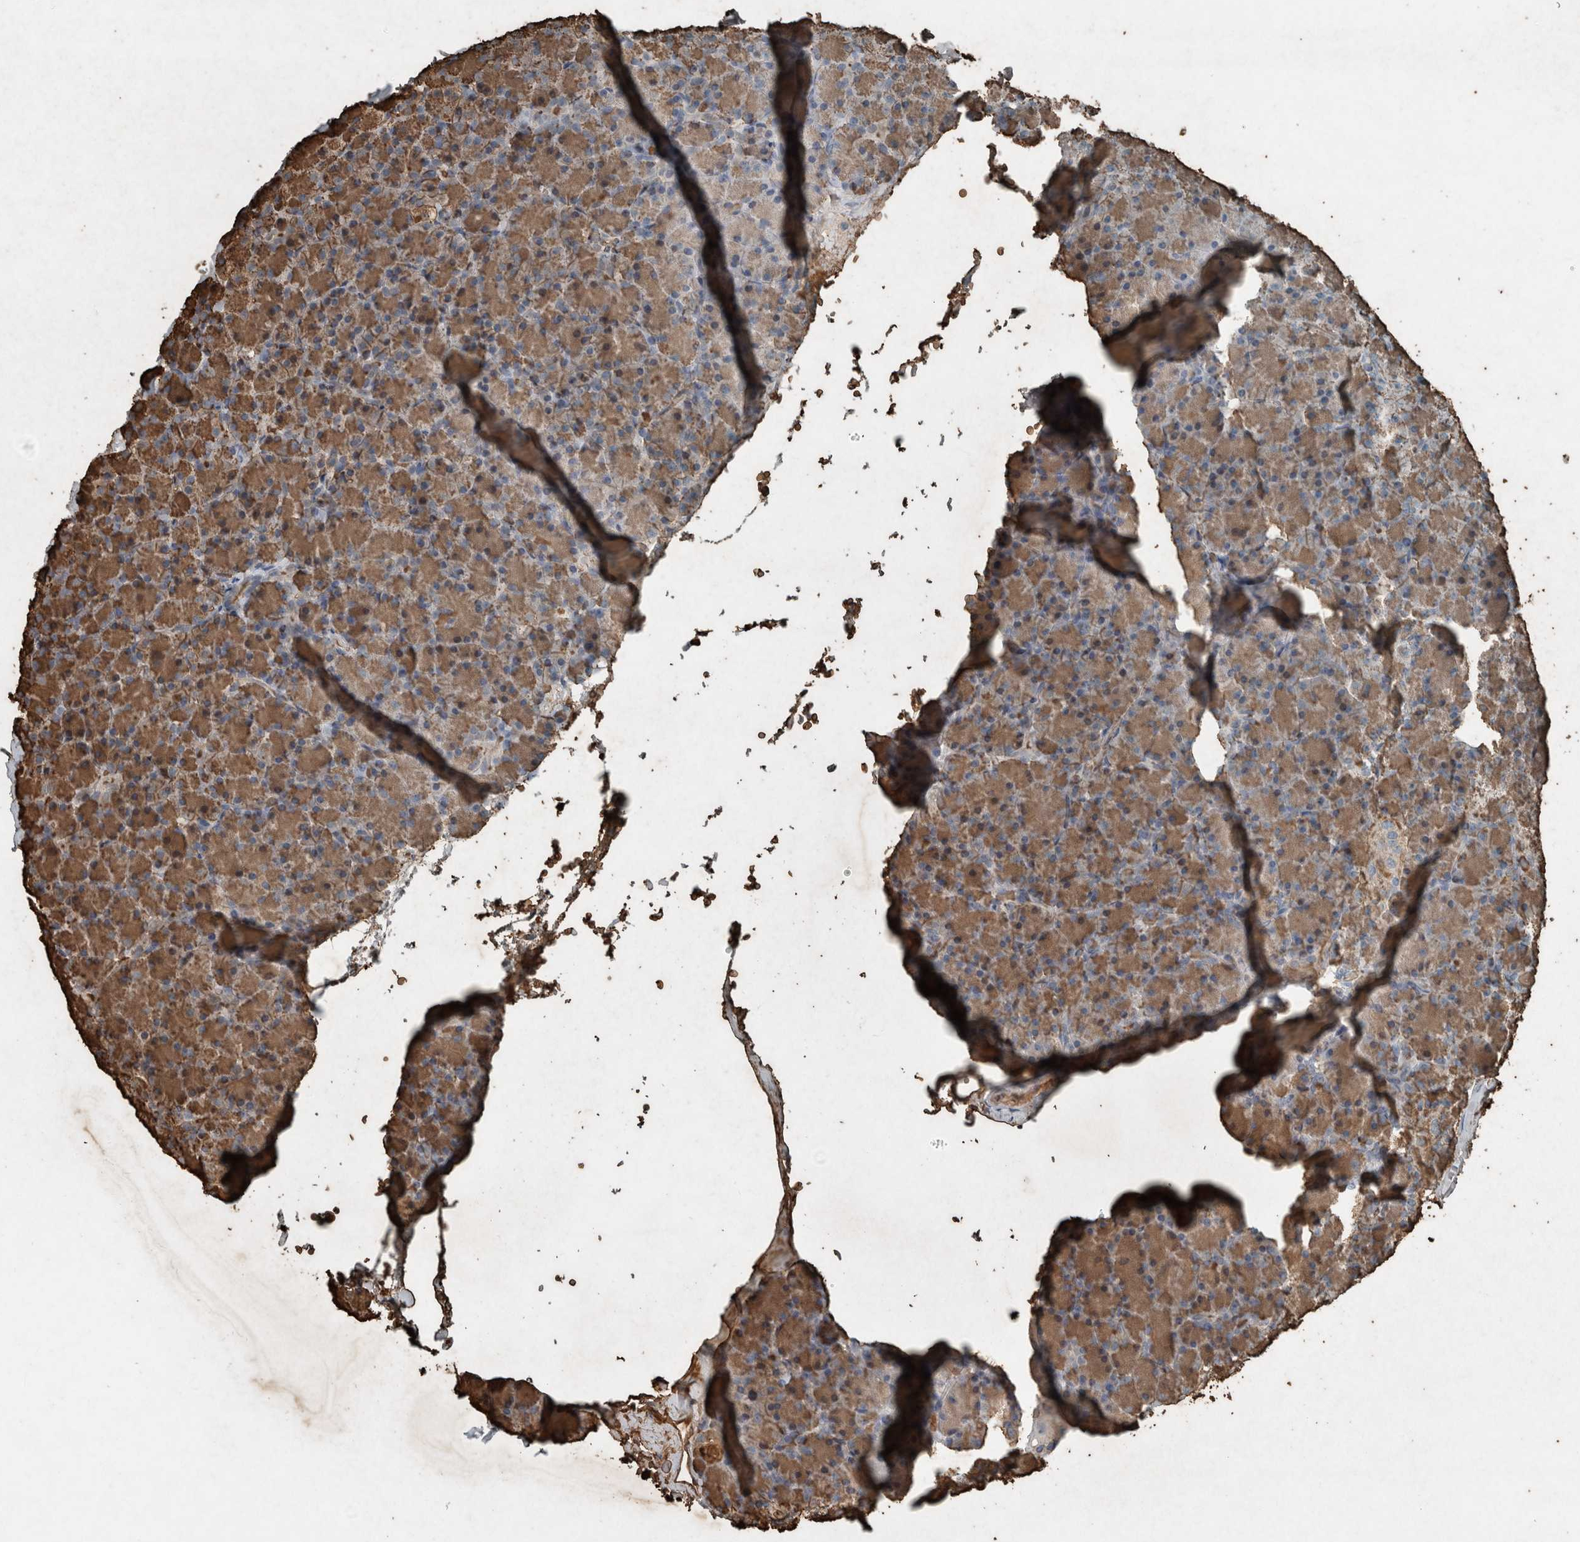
{"staining": {"intensity": "moderate", "quantity": ">75%", "location": "cytoplasmic/membranous"}, "tissue": "pancreas", "cell_type": "Exocrine glandular cells", "image_type": "normal", "snomed": [{"axis": "morphology", "description": "Normal tissue, NOS"}, {"axis": "topography", "description": "Pancreas"}], "caption": "A photomicrograph showing moderate cytoplasmic/membranous staining in about >75% of exocrine glandular cells in normal pancreas, as visualized by brown immunohistochemical staining.", "gene": "LBP", "patient": {"sex": "female", "age": 43}}